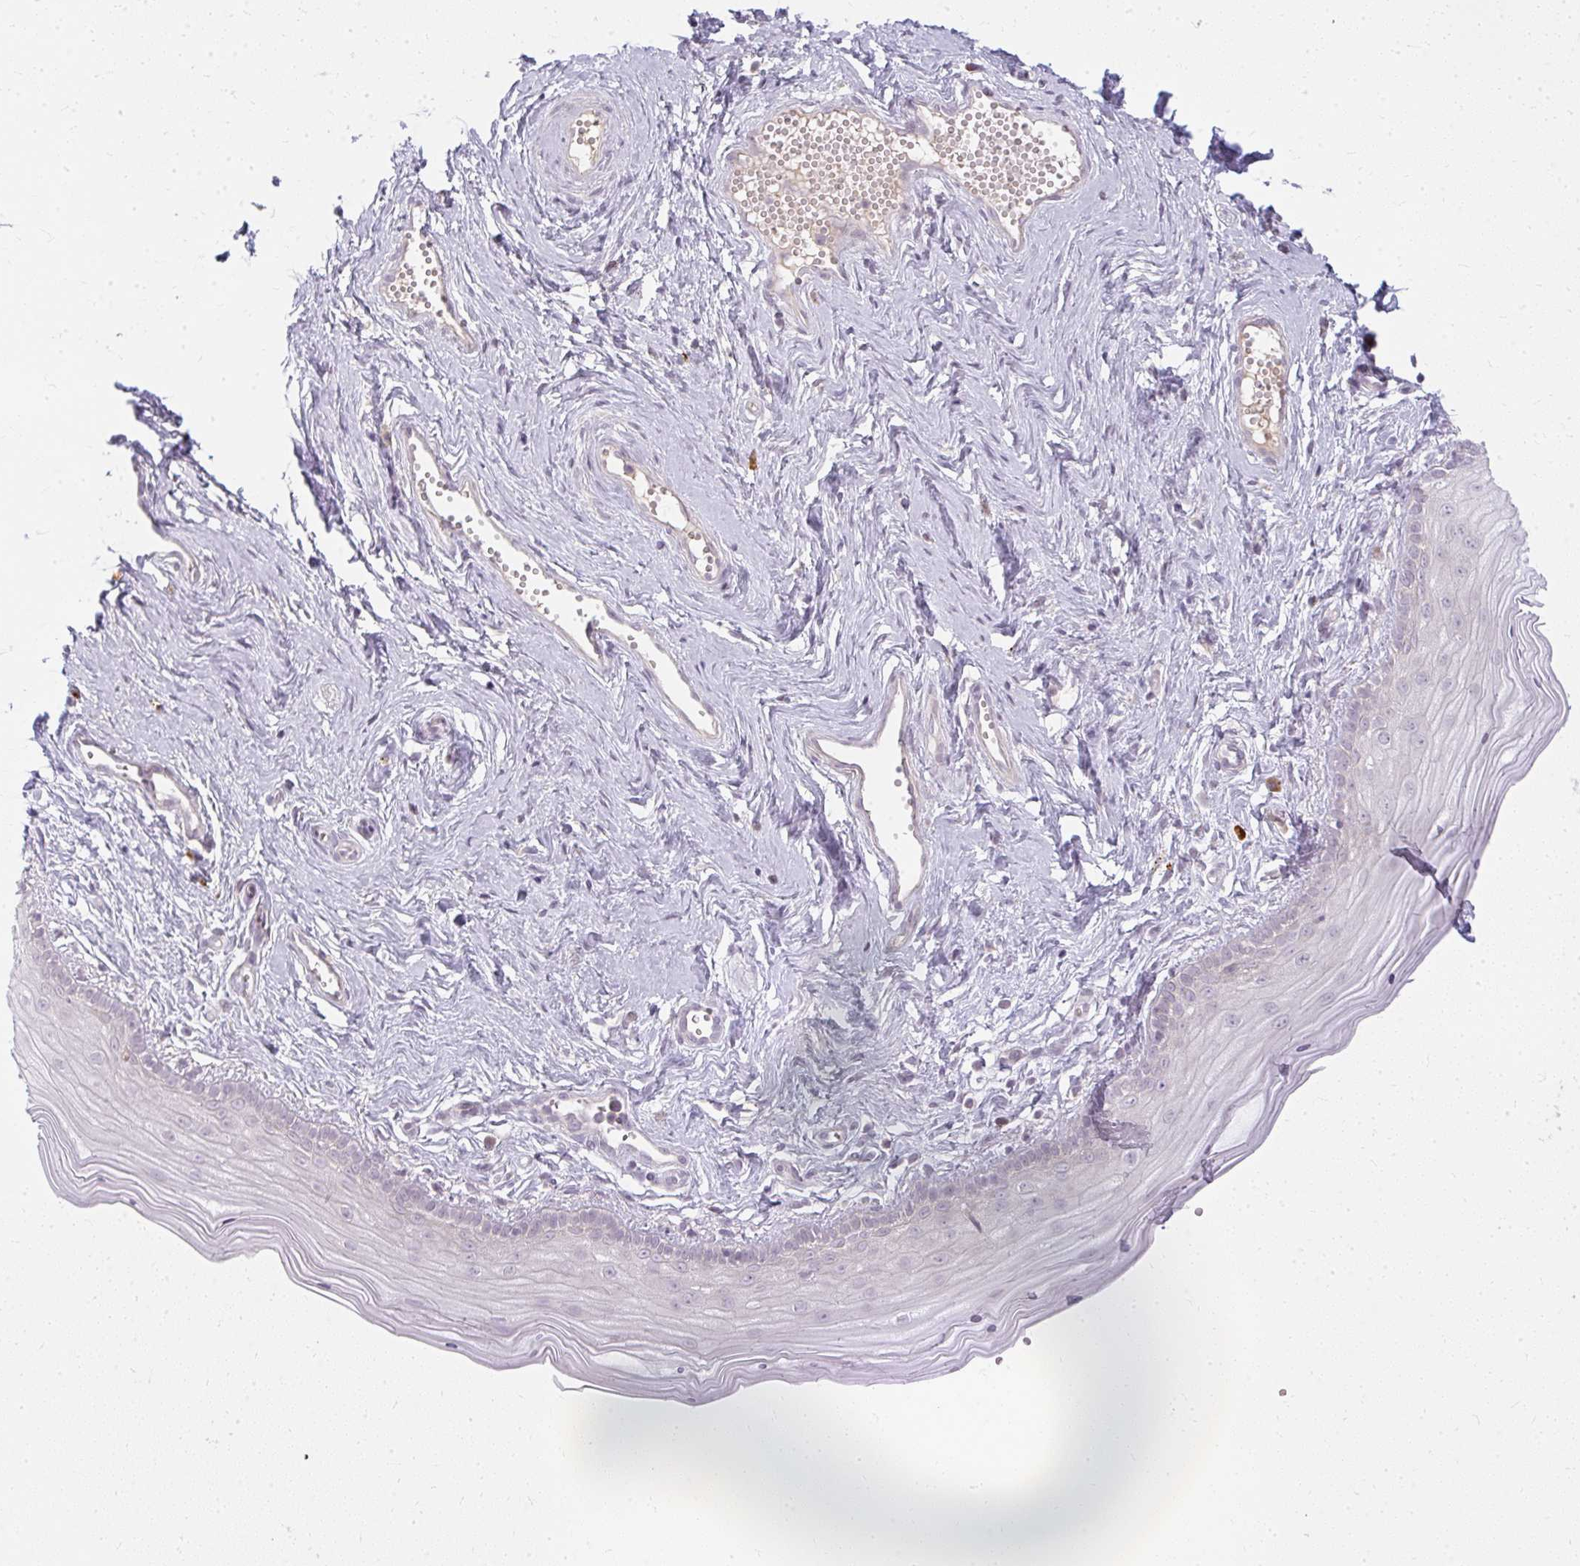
{"staining": {"intensity": "weak", "quantity": "<25%", "location": "cytoplasmic/membranous"}, "tissue": "vagina", "cell_type": "Squamous epithelial cells", "image_type": "normal", "snomed": [{"axis": "morphology", "description": "Normal tissue, NOS"}, {"axis": "topography", "description": "Vagina"}], "caption": "Micrograph shows no protein staining in squamous epithelial cells of normal vagina.", "gene": "ZFYVE26", "patient": {"sex": "female", "age": 38}}